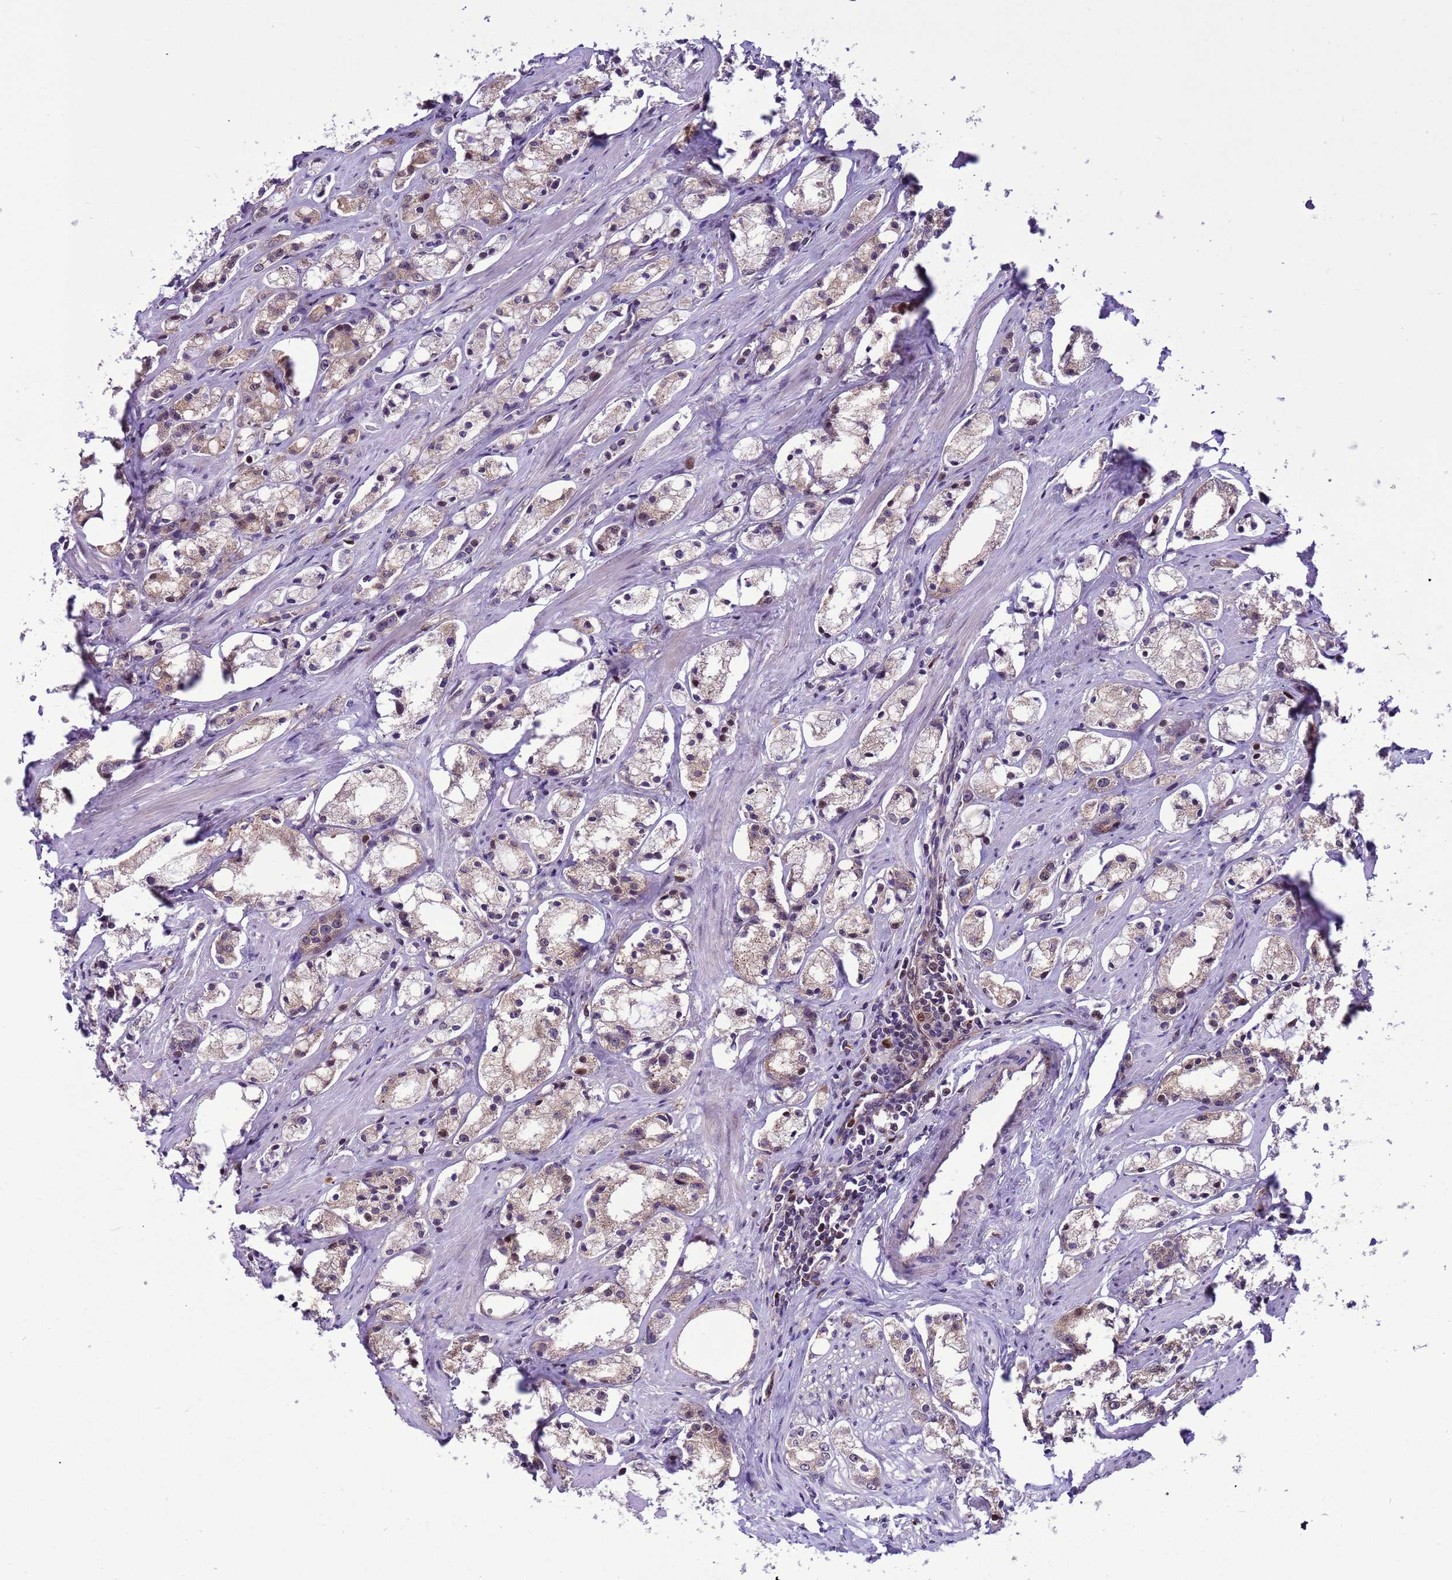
{"staining": {"intensity": "weak", "quantity": "25%-75%", "location": "cytoplasmic/membranous"}, "tissue": "prostate cancer", "cell_type": "Tumor cells", "image_type": "cancer", "snomed": [{"axis": "morphology", "description": "Adenocarcinoma, High grade"}, {"axis": "topography", "description": "Prostate"}], "caption": "Tumor cells display low levels of weak cytoplasmic/membranous staining in about 25%-75% of cells in human prostate cancer (adenocarcinoma (high-grade)).", "gene": "RASD1", "patient": {"sex": "male", "age": 66}}